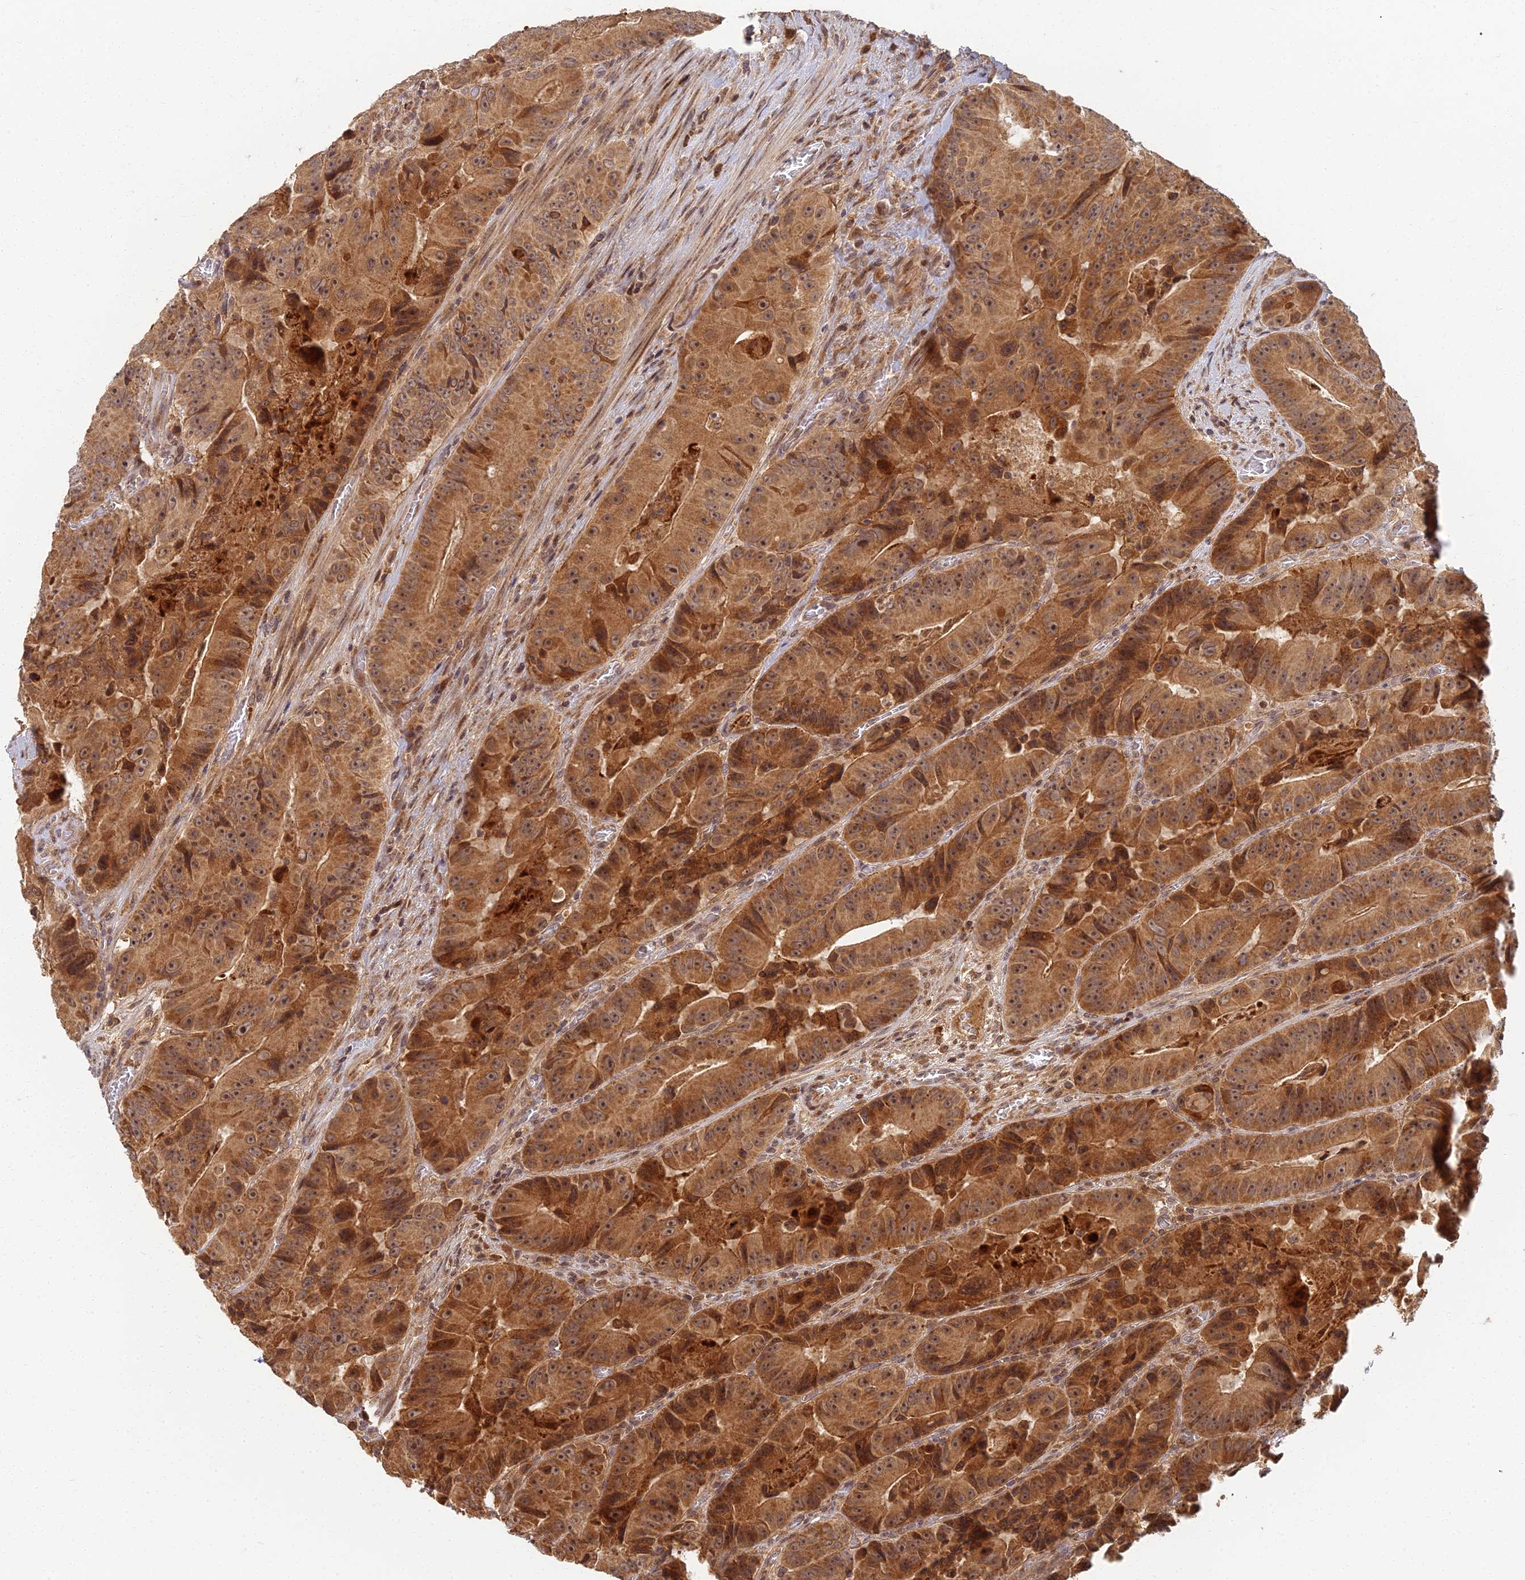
{"staining": {"intensity": "moderate", "quantity": ">75%", "location": "cytoplasmic/membranous,nuclear"}, "tissue": "colorectal cancer", "cell_type": "Tumor cells", "image_type": "cancer", "snomed": [{"axis": "morphology", "description": "Adenocarcinoma, NOS"}, {"axis": "topography", "description": "Colon"}], "caption": "Moderate cytoplasmic/membranous and nuclear staining for a protein is seen in approximately >75% of tumor cells of colorectal cancer (adenocarcinoma) using immunohistochemistry (IHC).", "gene": "RGL3", "patient": {"sex": "female", "age": 86}}